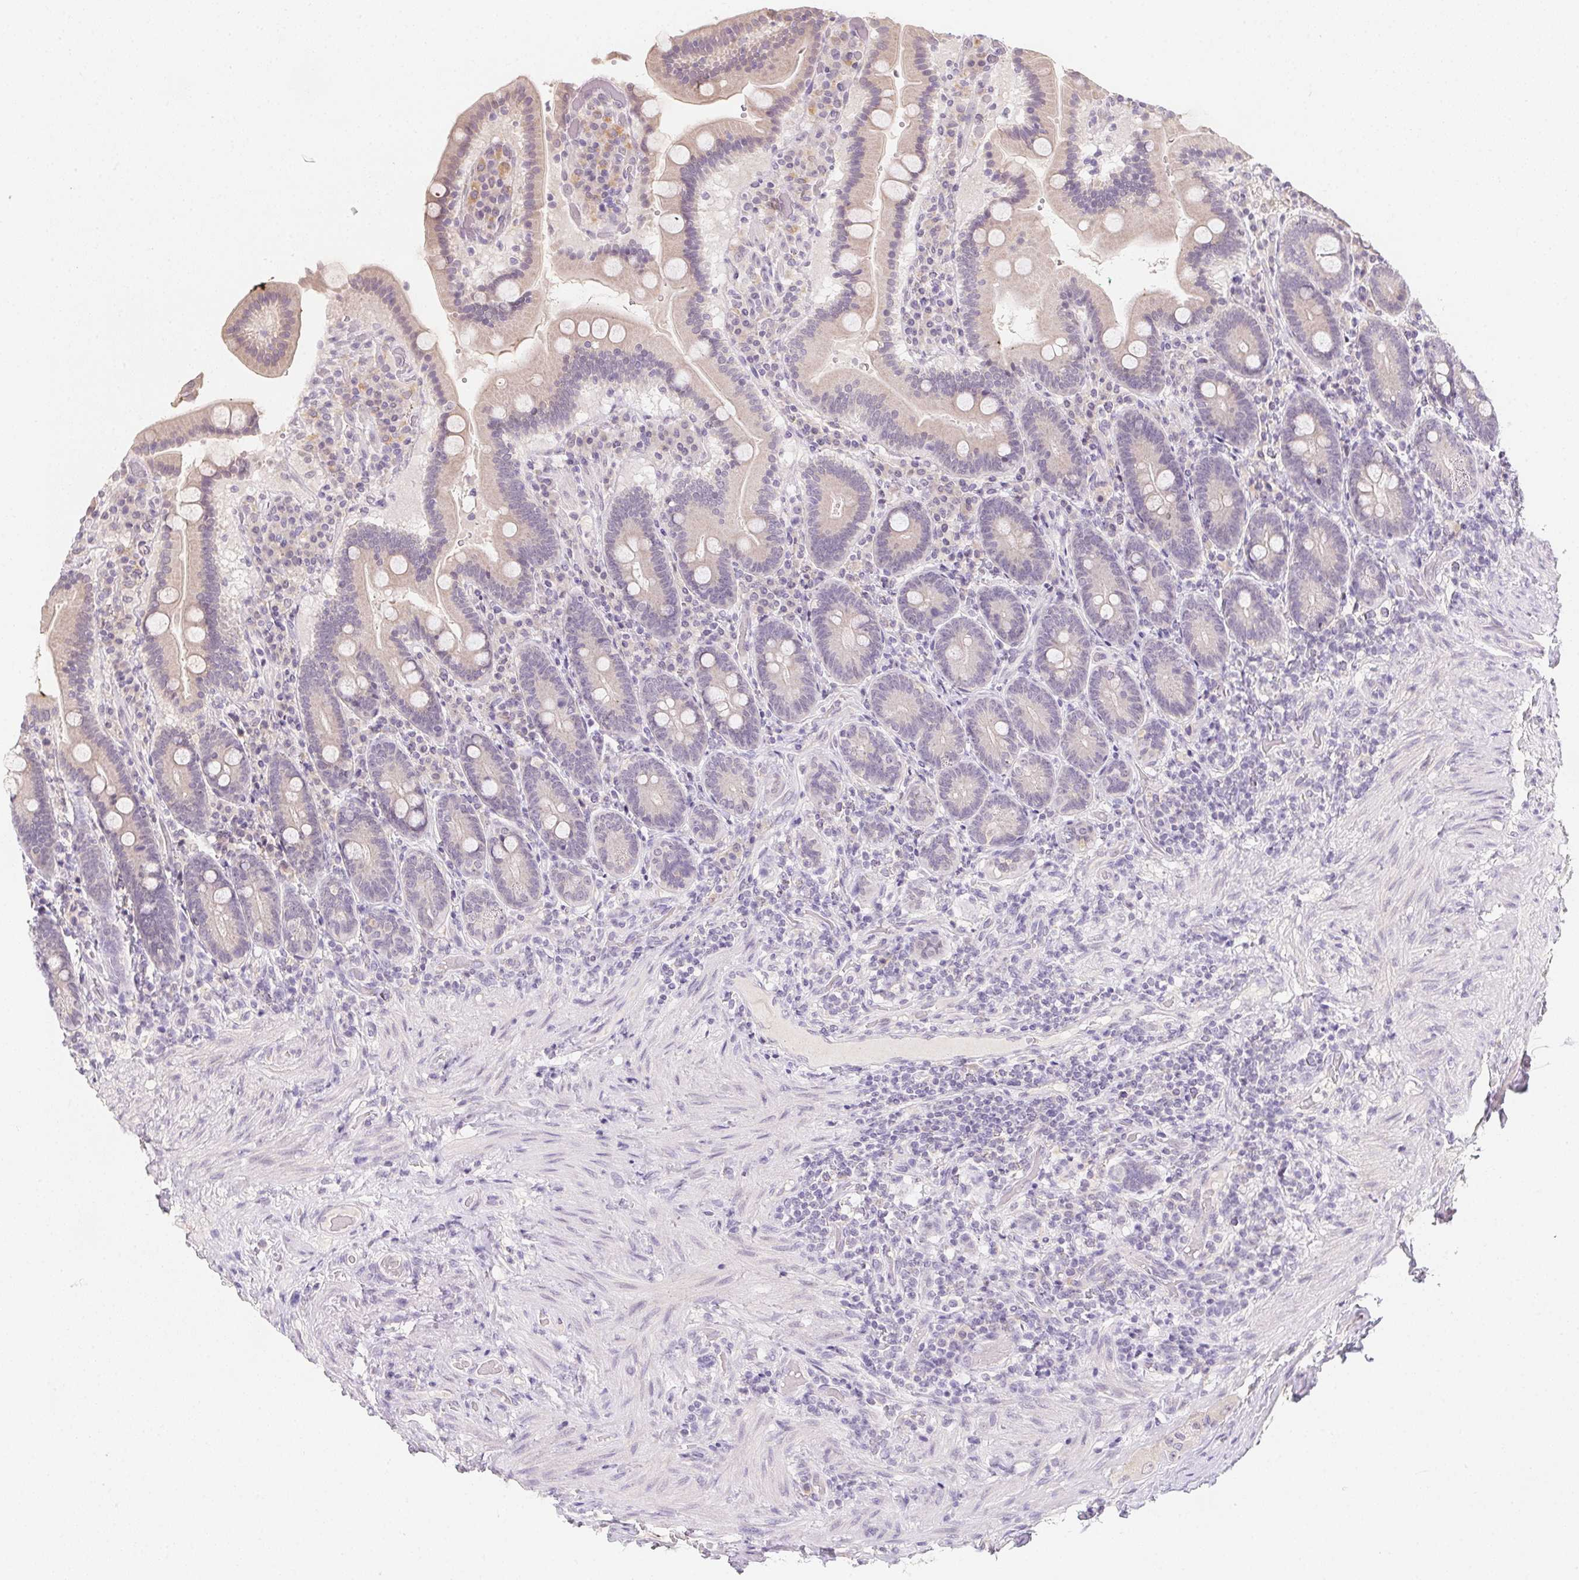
{"staining": {"intensity": "negative", "quantity": "none", "location": "none"}, "tissue": "duodenum", "cell_type": "Glandular cells", "image_type": "normal", "snomed": [{"axis": "morphology", "description": "Normal tissue, NOS"}, {"axis": "topography", "description": "Duodenum"}], "caption": "Photomicrograph shows no protein staining in glandular cells of normal duodenum. (DAB immunohistochemistry with hematoxylin counter stain).", "gene": "SLC6A18", "patient": {"sex": "female", "age": 62}}